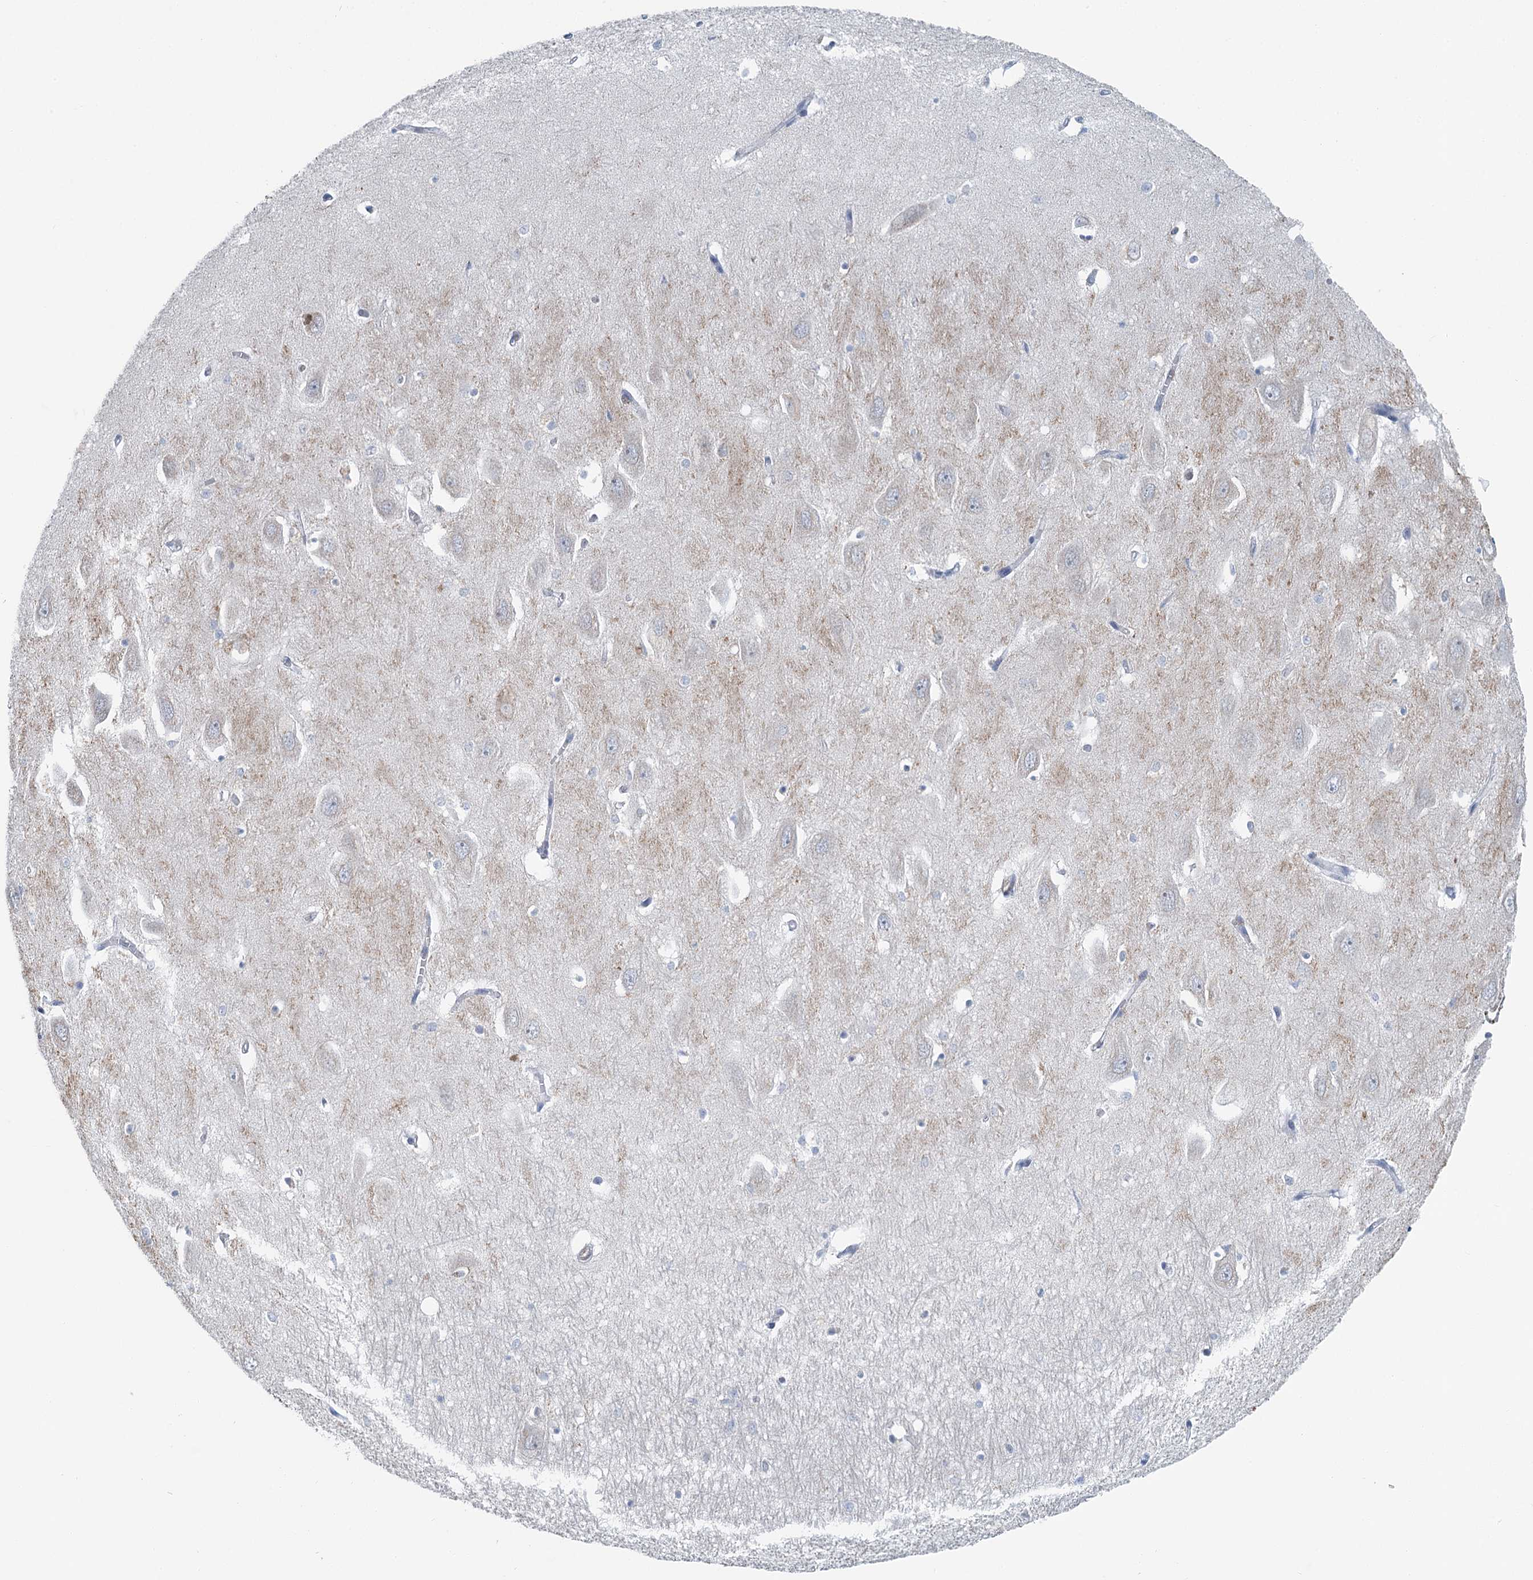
{"staining": {"intensity": "negative", "quantity": "none", "location": "none"}, "tissue": "hippocampus", "cell_type": "Glial cells", "image_type": "normal", "snomed": [{"axis": "morphology", "description": "Normal tissue, NOS"}, {"axis": "topography", "description": "Hippocampus"}], "caption": "Immunohistochemical staining of unremarkable human hippocampus reveals no significant positivity in glial cells.", "gene": "ZNF527", "patient": {"sex": "female", "age": 64}}